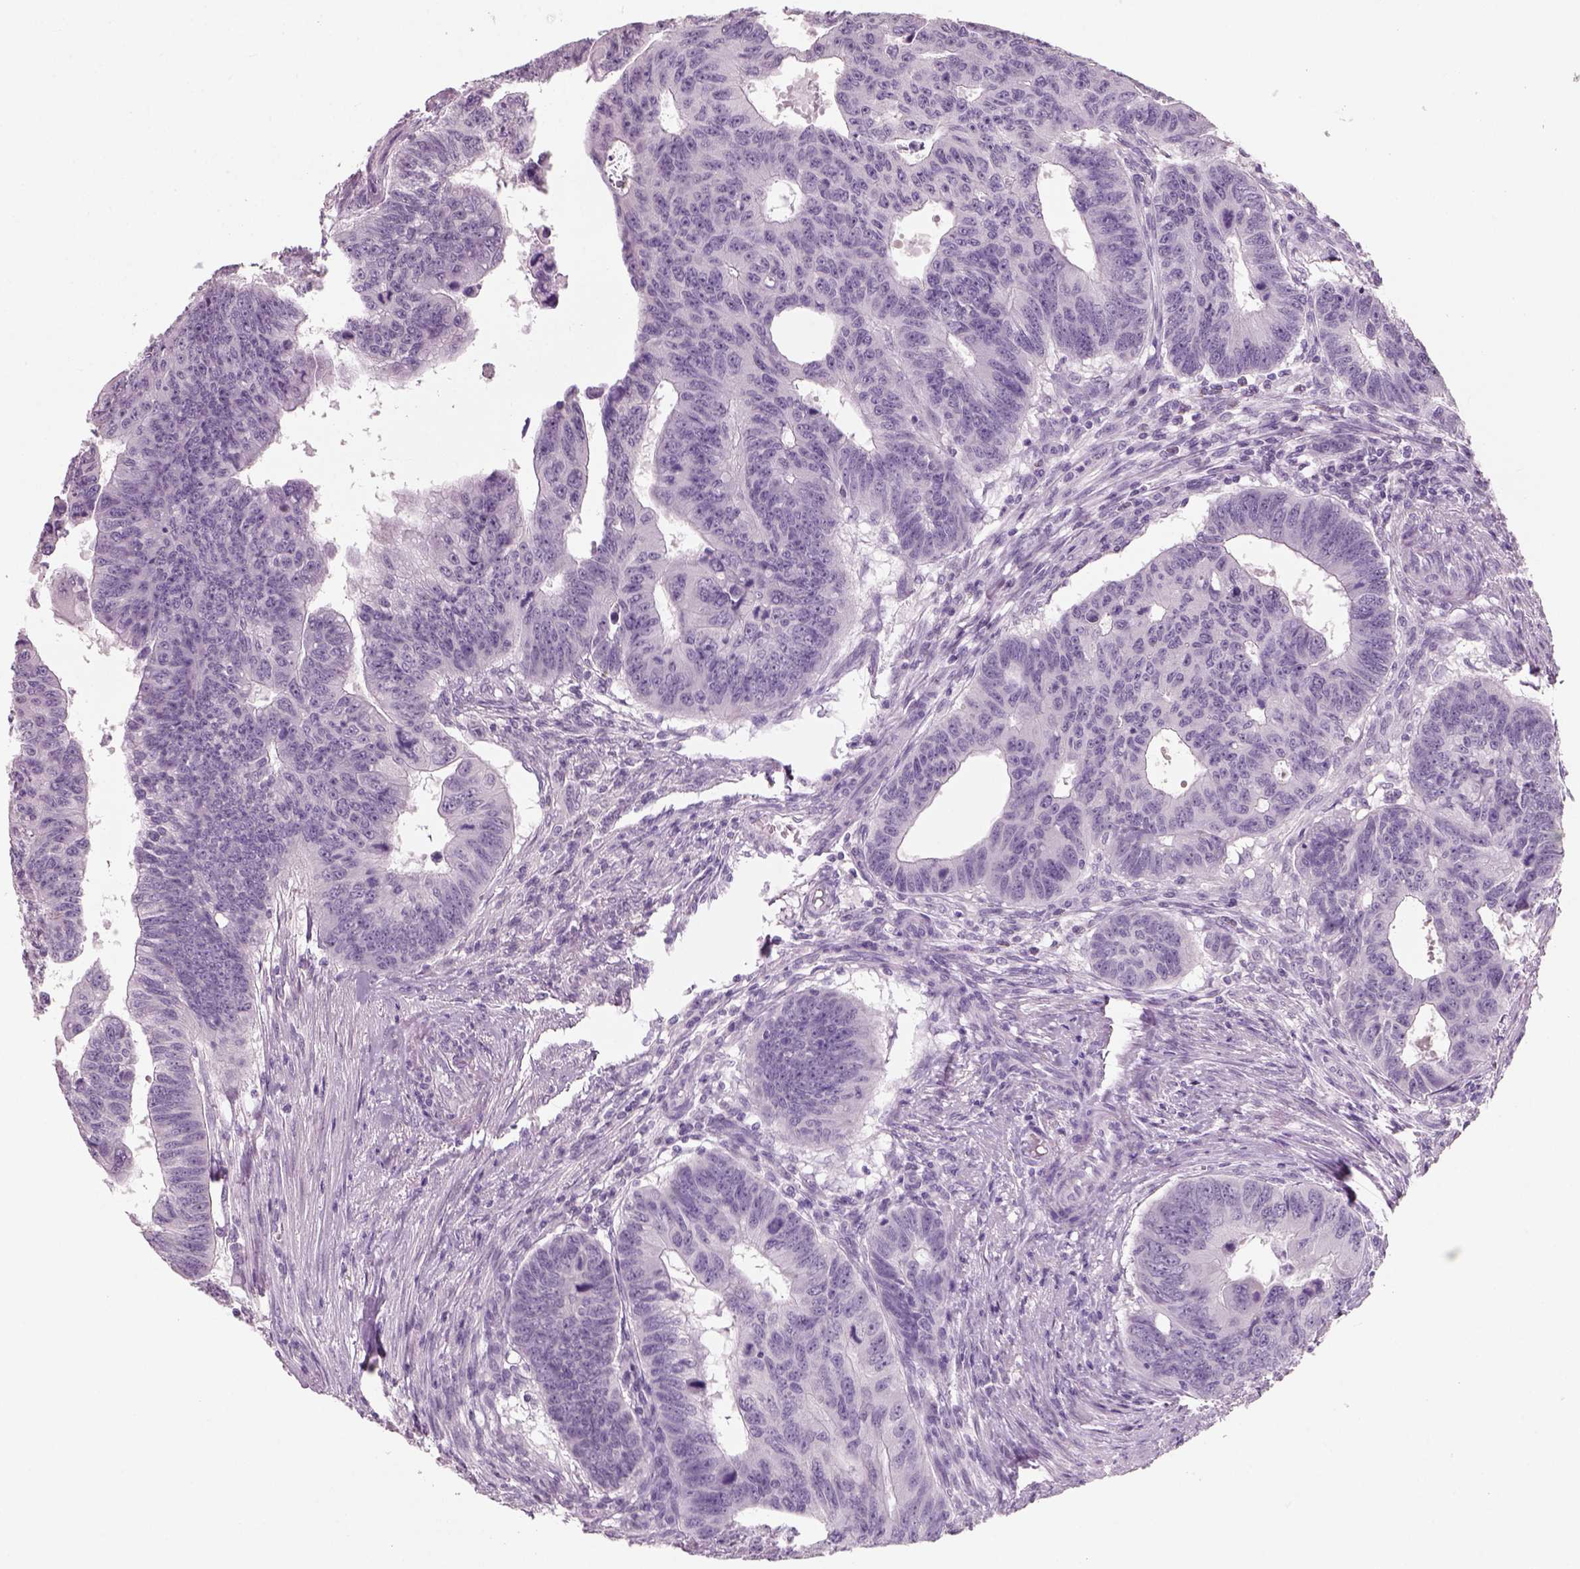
{"staining": {"intensity": "negative", "quantity": "none", "location": "none"}, "tissue": "colorectal cancer", "cell_type": "Tumor cells", "image_type": "cancer", "snomed": [{"axis": "morphology", "description": "Adenocarcinoma, NOS"}, {"axis": "topography", "description": "Rectum"}], "caption": "This is an immunohistochemistry image of colorectal cancer. There is no staining in tumor cells.", "gene": "SLC6A2", "patient": {"sex": "female", "age": 85}}